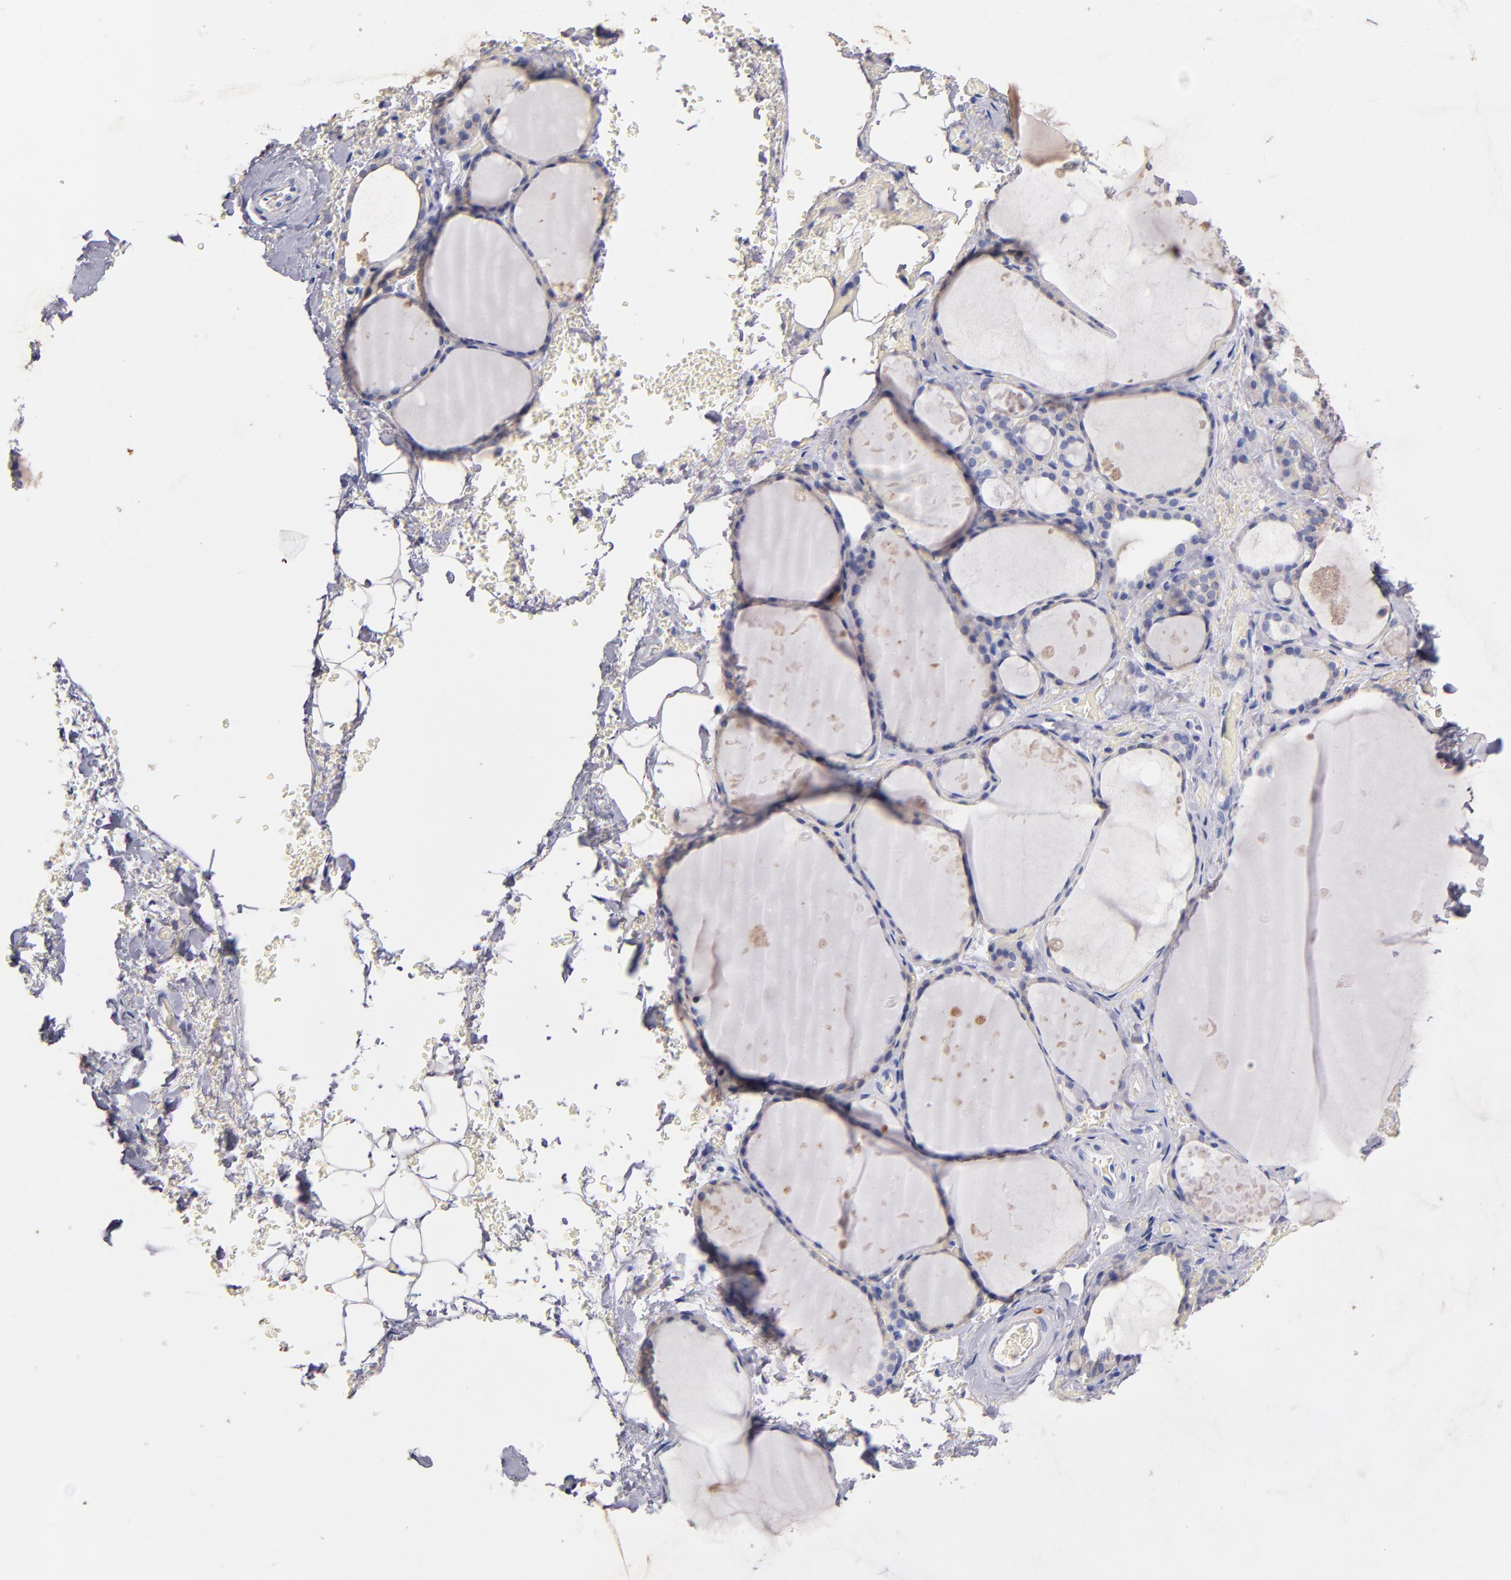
{"staining": {"intensity": "weak", "quantity": "<25%", "location": "cytoplasmic/membranous"}, "tissue": "thyroid gland", "cell_type": "Glandular cells", "image_type": "normal", "snomed": [{"axis": "morphology", "description": "Normal tissue, NOS"}, {"axis": "topography", "description": "Thyroid gland"}], "caption": "There is no significant positivity in glandular cells of thyroid gland. (Brightfield microscopy of DAB IHC at high magnification).", "gene": "KIT", "patient": {"sex": "male", "age": 61}}